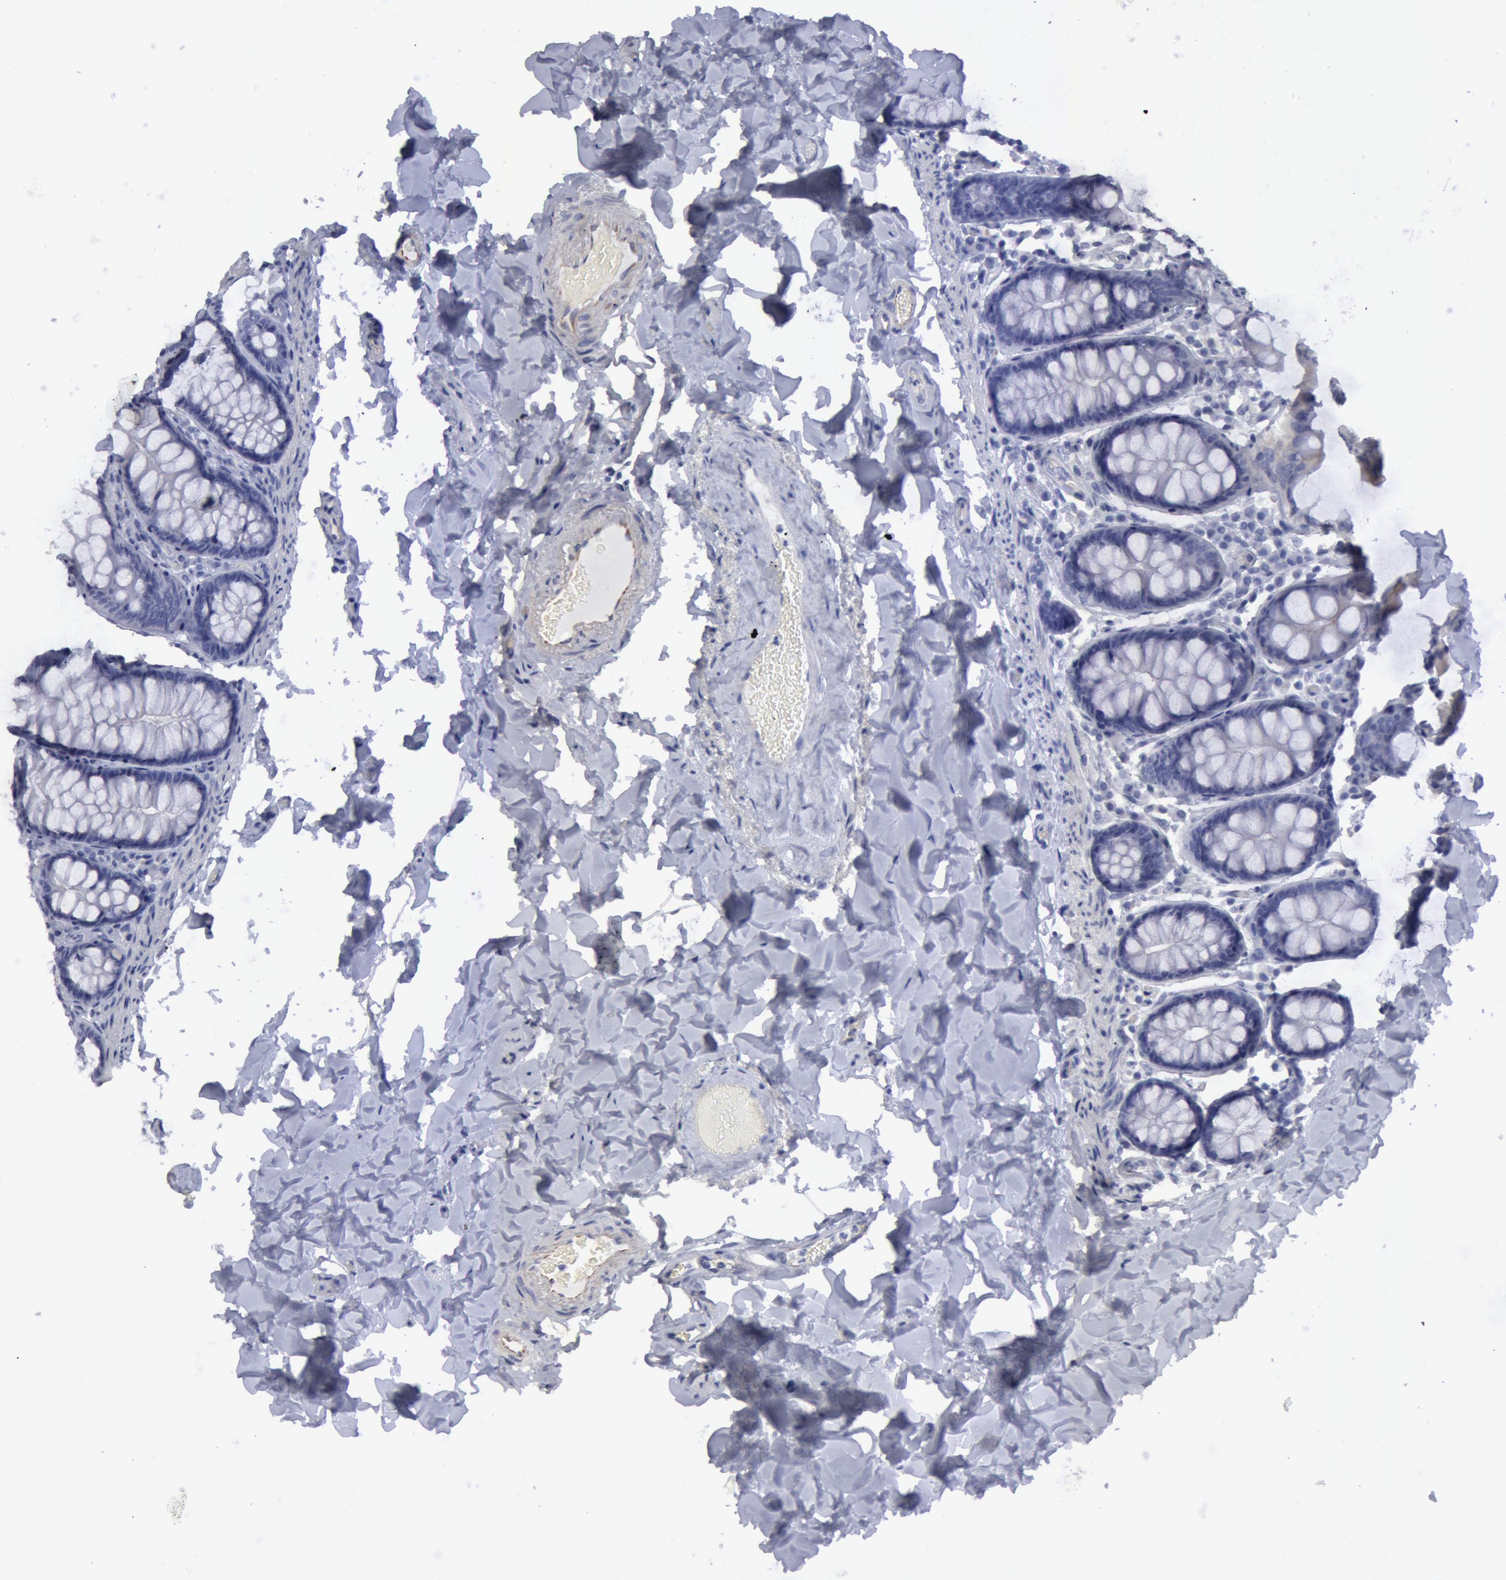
{"staining": {"intensity": "negative", "quantity": "none", "location": "none"}, "tissue": "colon", "cell_type": "Endothelial cells", "image_type": "normal", "snomed": [{"axis": "morphology", "description": "Normal tissue, NOS"}, {"axis": "topography", "description": "Colon"}], "caption": "Colon stained for a protein using IHC displays no staining endothelial cells.", "gene": "SMC1B", "patient": {"sex": "female", "age": 61}}